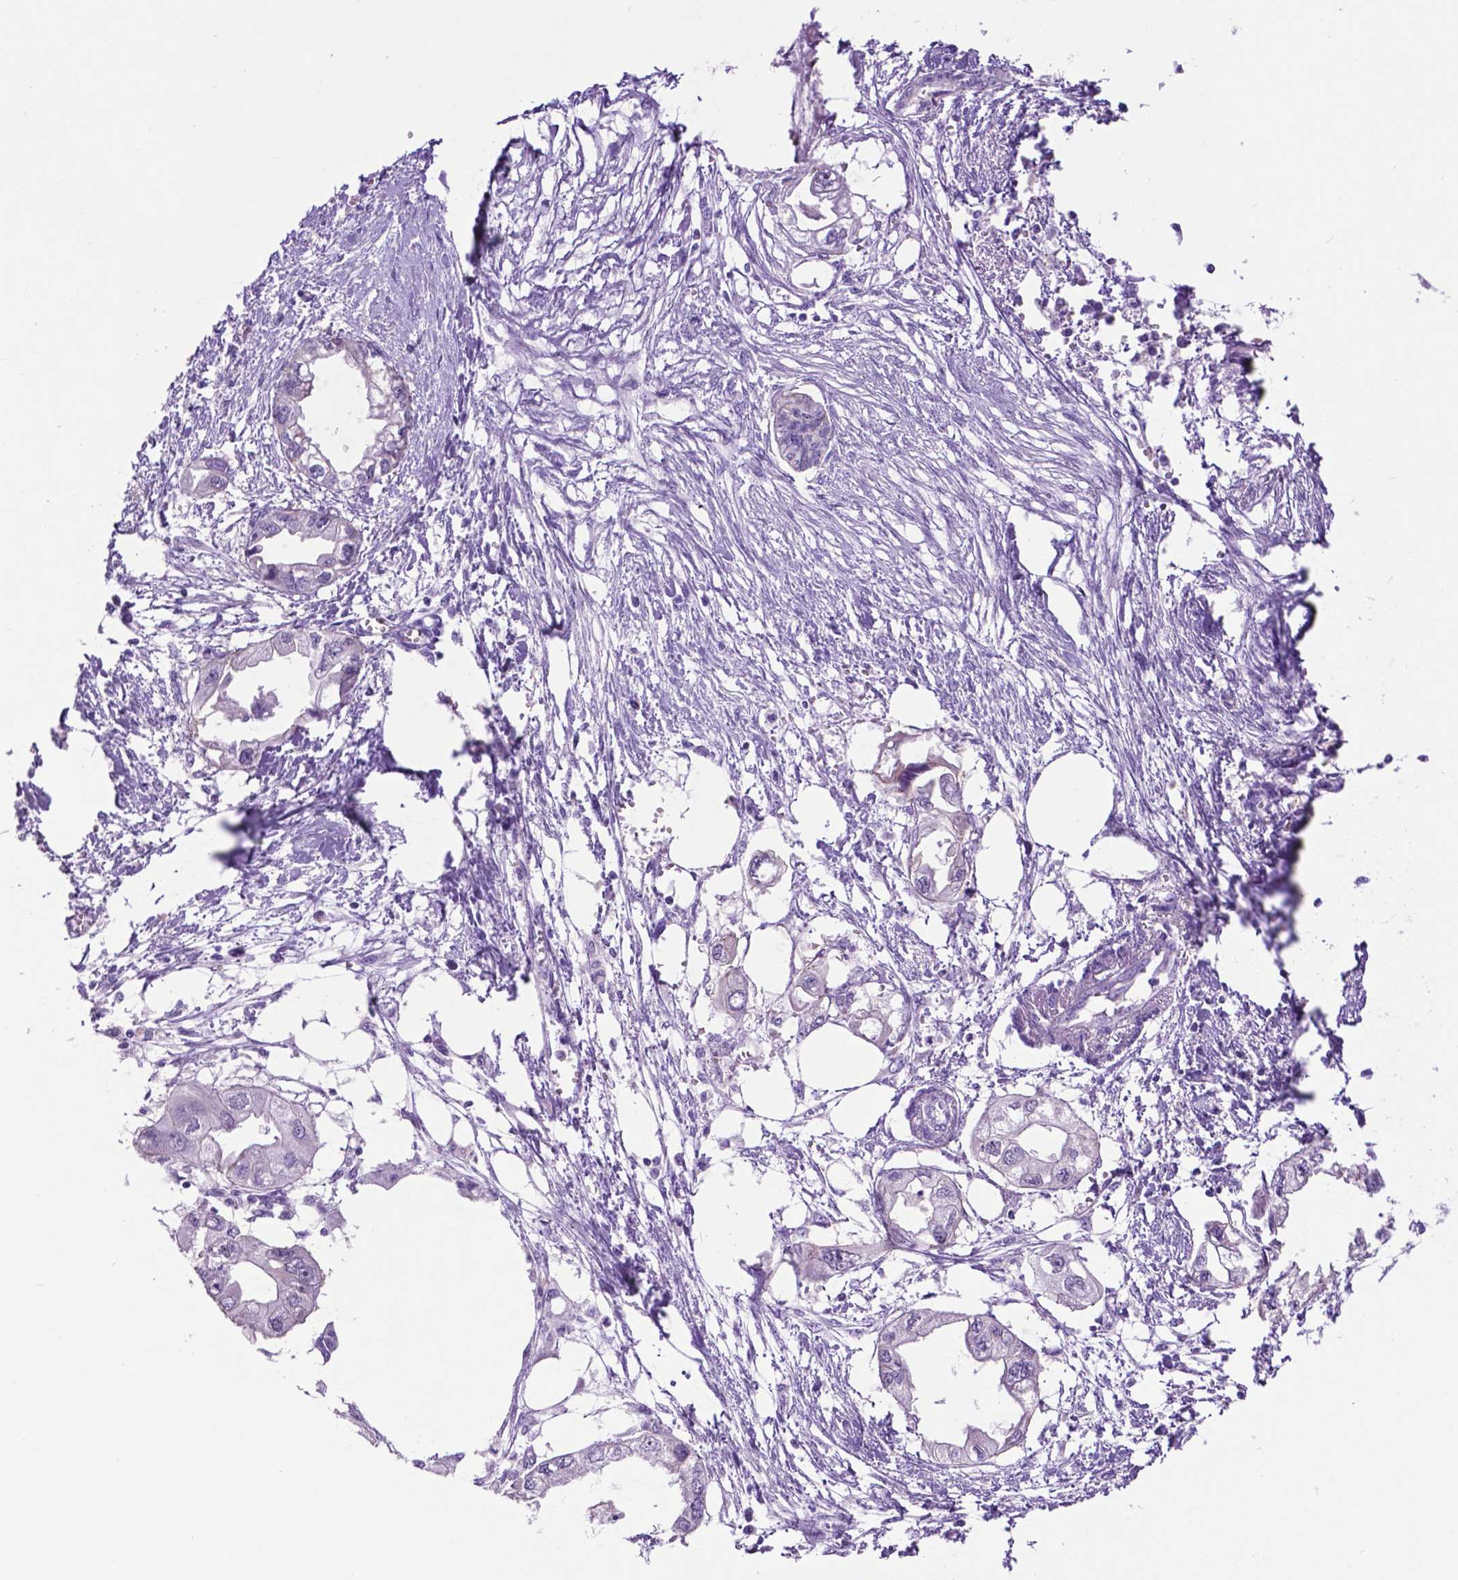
{"staining": {"intensity": "negative", "quantity": "none", "location": "none"}, "tissue": "endometrial cancer", "cell_type": "Tumor cells", "image_type": "cancer", "snomed": [{"axis": "morphology", "description": "Adenocarcinoma, NOS"}, {"axis": "morphology", "description": "Adenocarcinoma, metastatic, NOS"}, {"axis": "topography", "description": "Adipose tissue"}, {"axis": "topography", "description": "Endometrium"}], "caption": "The histopathology image displays no staining of tumor cells in endometrial cancer (metastatic adenocarcinoma).", "gene": "TACSTD2", "patient": {"sex": "female", "age": 67}}